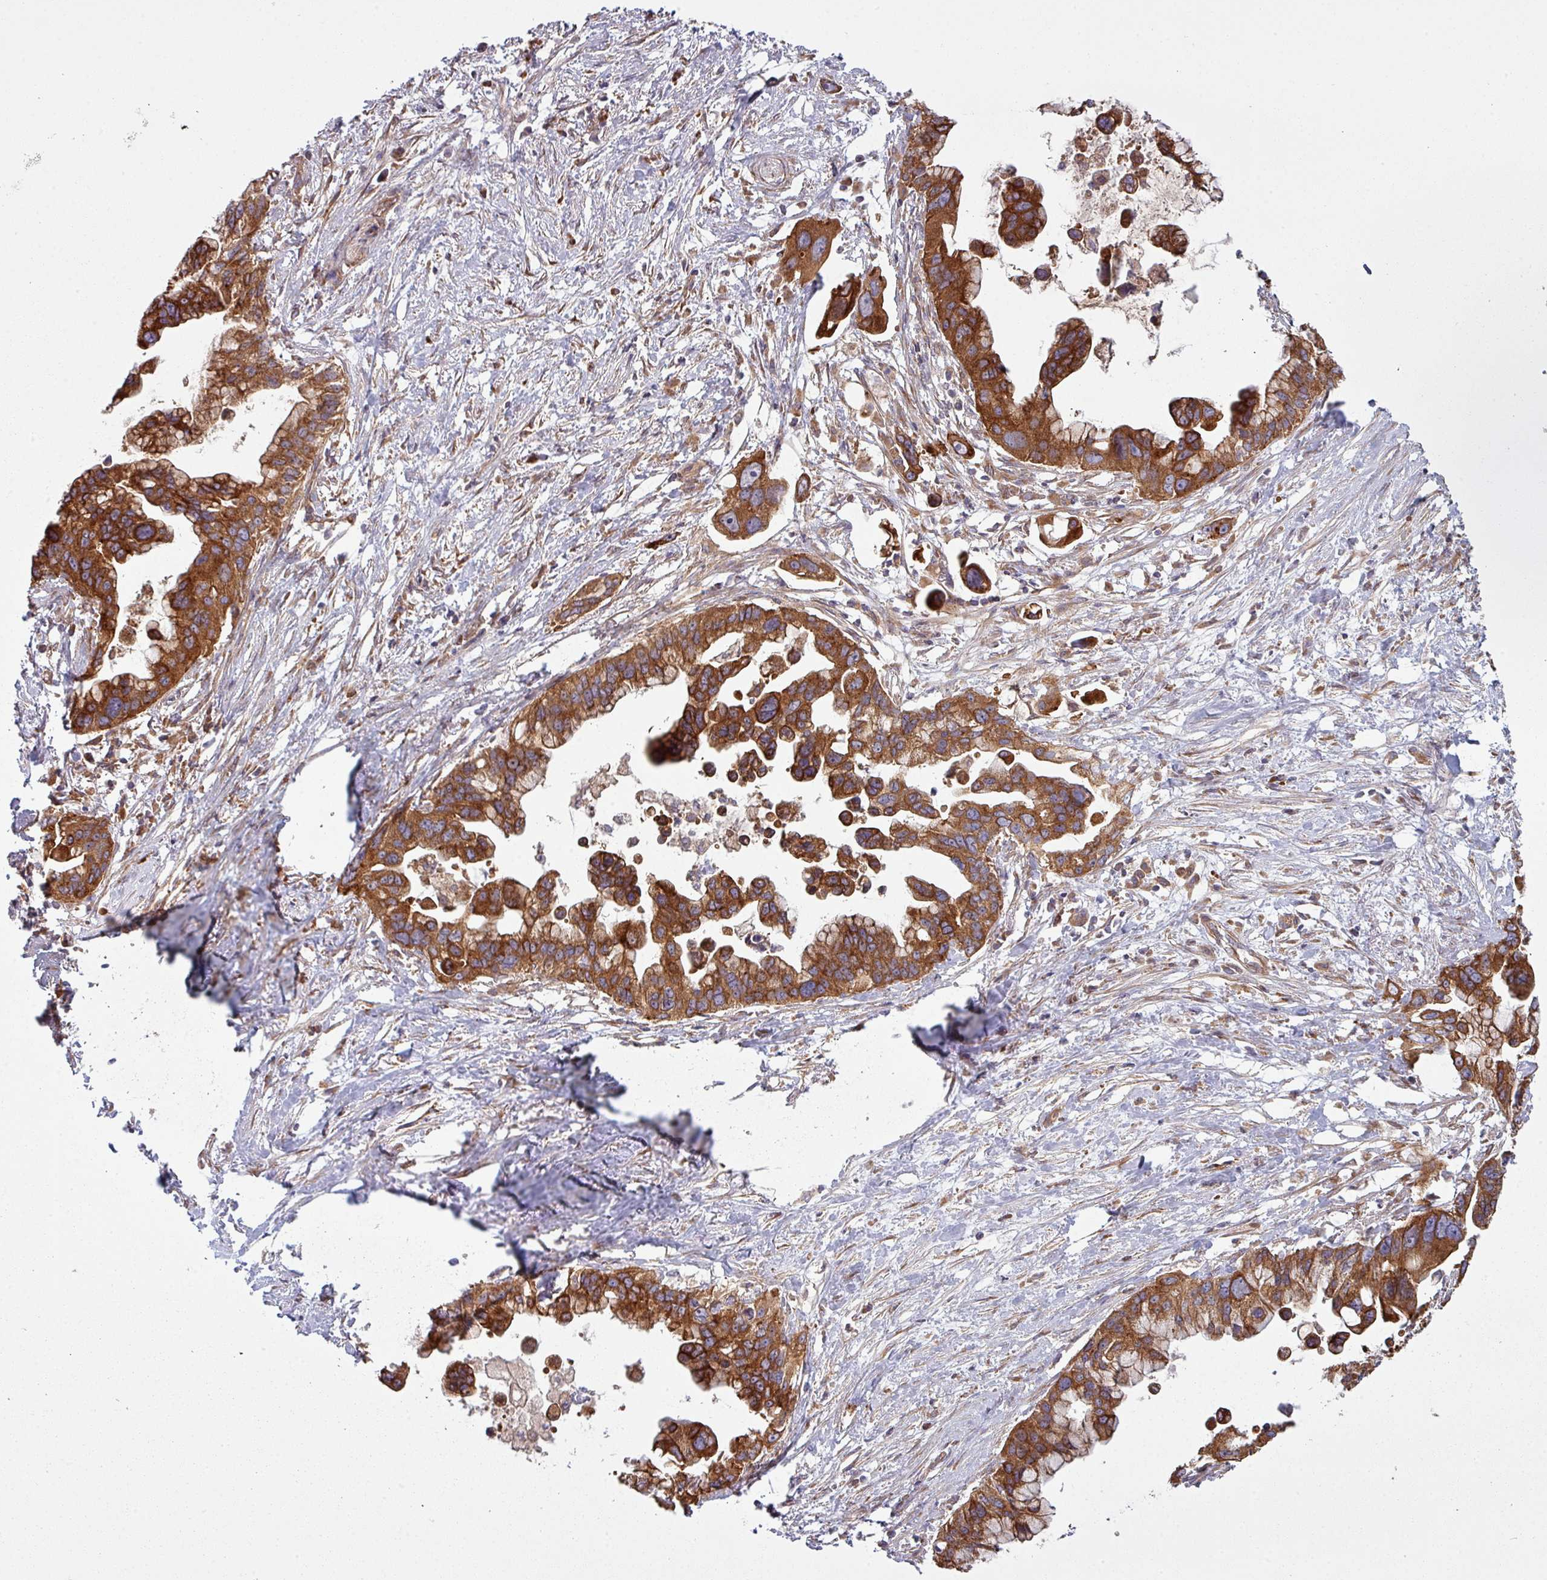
{"staining": {"intensity": "strong", "quantity": ">75%", "location": "cytoplasmic/membranous"}, "tissue": "pancreatic cancer", "cell_type": "Tumor cells", "image_type": "cancer", "snomed": [{"axis": "morphology", "description": "Adenocarcinoma, NOS"}, {"axis": "topography", "description": "Pancreas"}], "caption": "Immunohistochemical staining of human adenocarcinoma (pancreatic) reveals high levels of strong cytoplasmic/membranous positivity in about >75% of tumor cells. (DAB IHC with brightfield microscopy, high magnification).", "gene": "SNRNP25", "patient": {"sex": "female", "age": 83}}